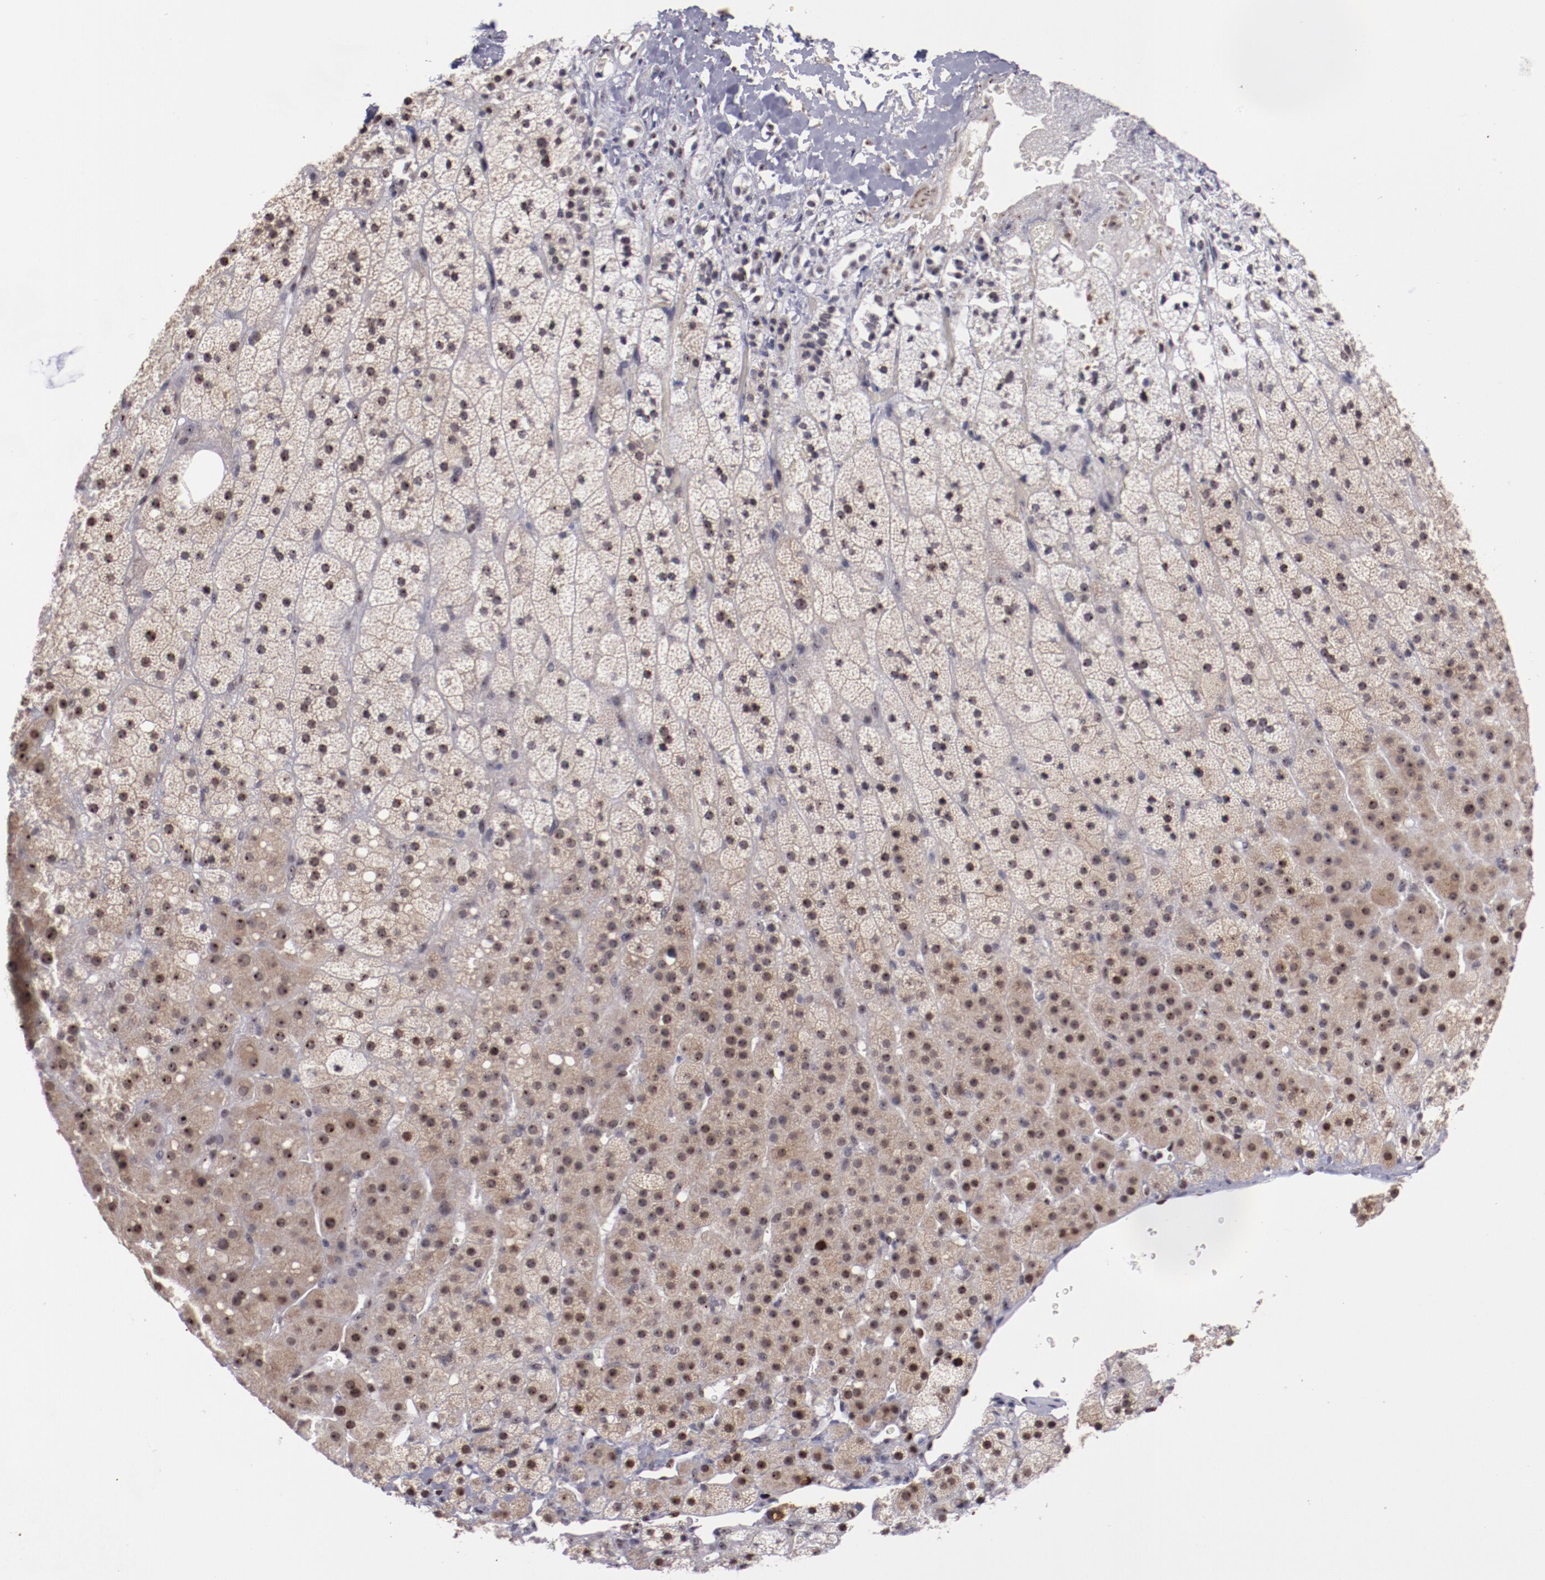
{"staining": {"intensity": "moderate", "quantity": "25%-75%", "location": "cytoplasmic/membranous,nuclear"}, "tissue": "adrenal gland", "cell_type": "Glandular cells", "image_type": "normal", "snomed": [{"axis": "morphology", "description": "Normal tissue, NOS"}, {"axis": "topography", "description": "Adrenal gland"}], "caption": "Protein expression analysis of normal adrenal gland exhibits moderate cytoplasmic/membranous,nuclear positivity in about 25%-75% of glandular cells.", "gene": "DDX24", "patient": {"sex": "male", "age": 35}}